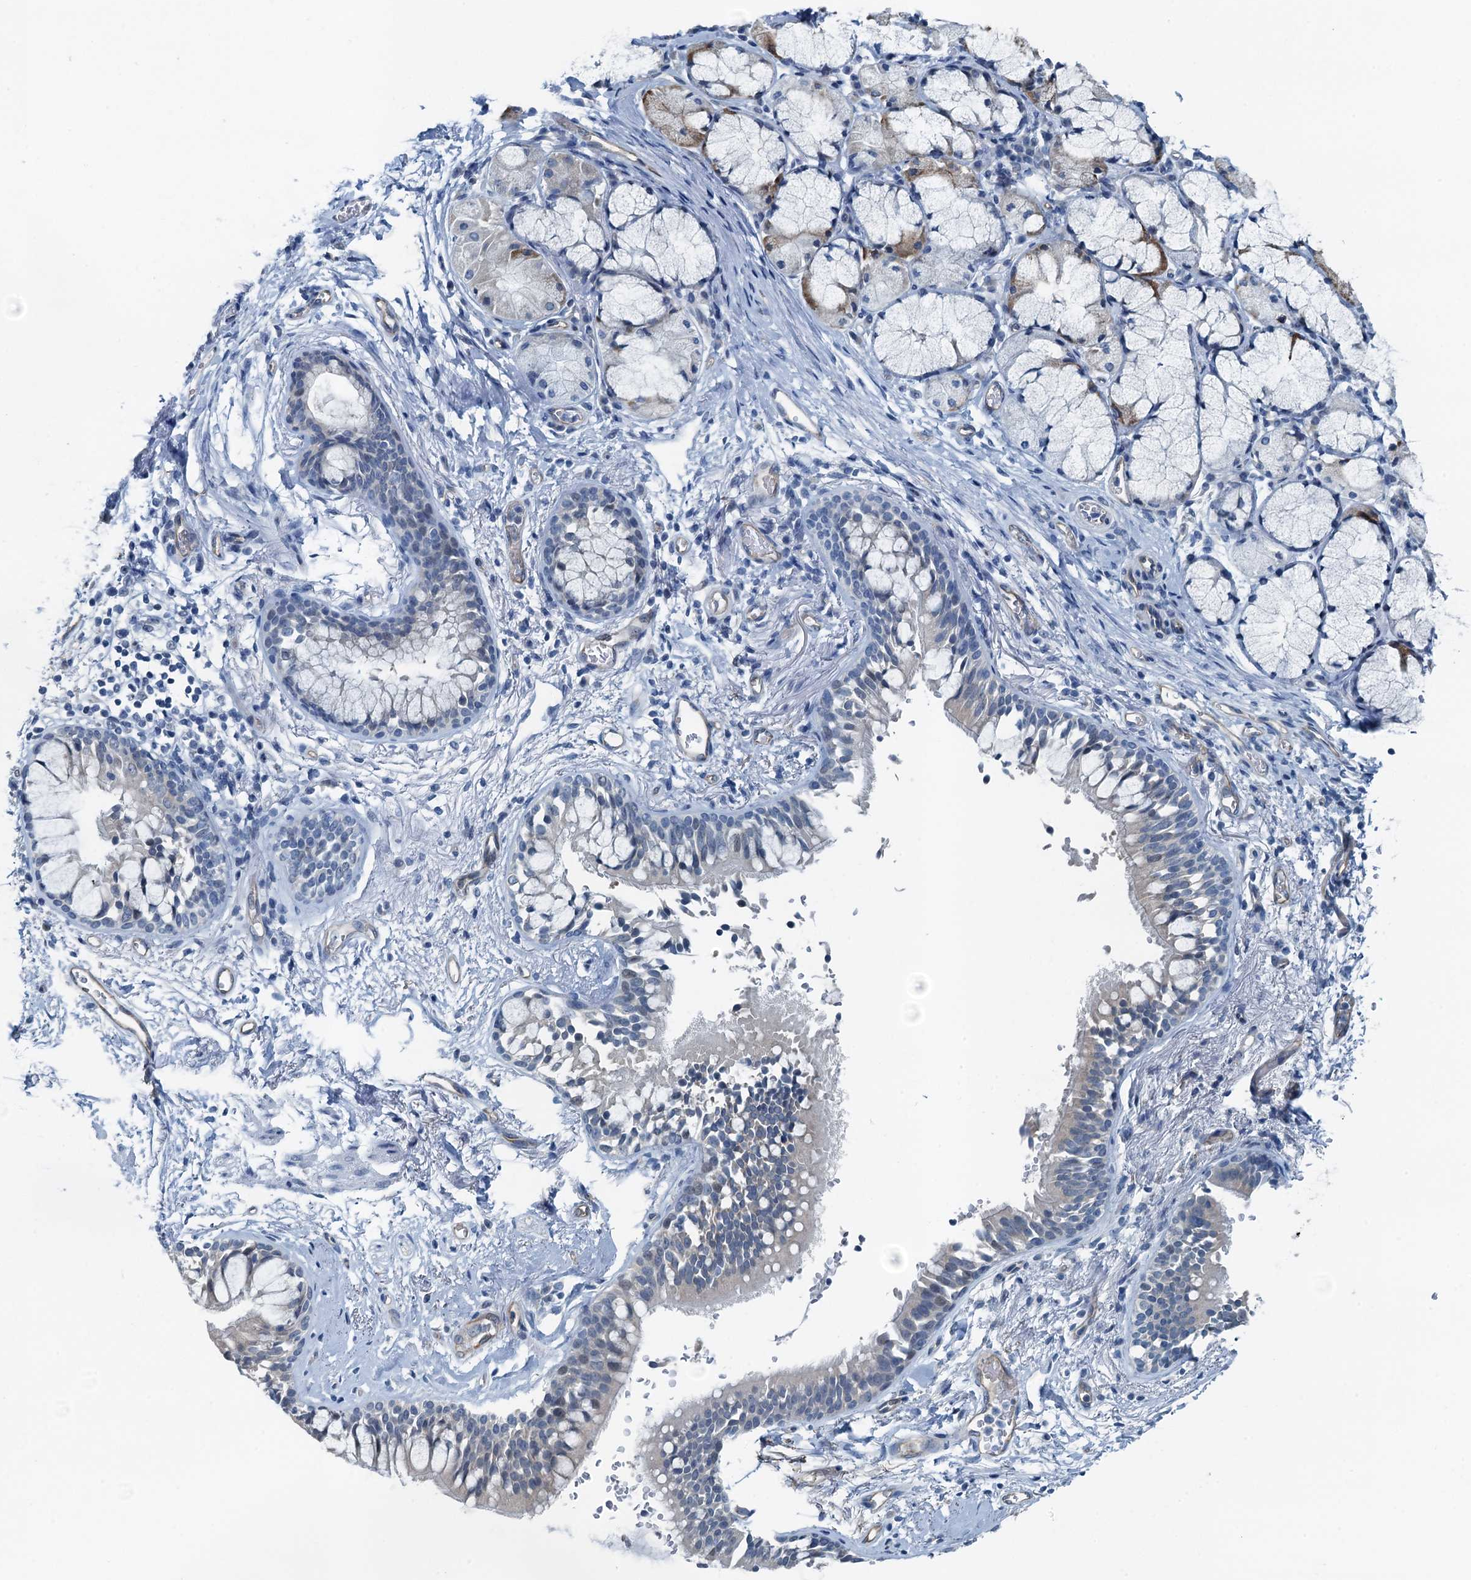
{"staining": {"intensity": "negative", "quantity": "none", "location": "none"}, "tissue": "bronchus", "cell_type": "Respiratory epithelial cells", "image_type": "normal", "snomed": [{"axis": "morphology", "description": "Normal tissue, NOS"}, {"axis": "morphology", "description": "Inflammation, NOS"}, {"axis": "topography", "description": "Cartilage tissue"}, {"axis": "topography", "description": "Bronchus"}, {"axis": "topography", "description": "Lung"}], "caption": "This is an IHC image of benign human bronchus. There is no positivity in respiratory epithelial cells.", "gene": "GFOD2", "patient": {"sex": "female", "age": 64}}